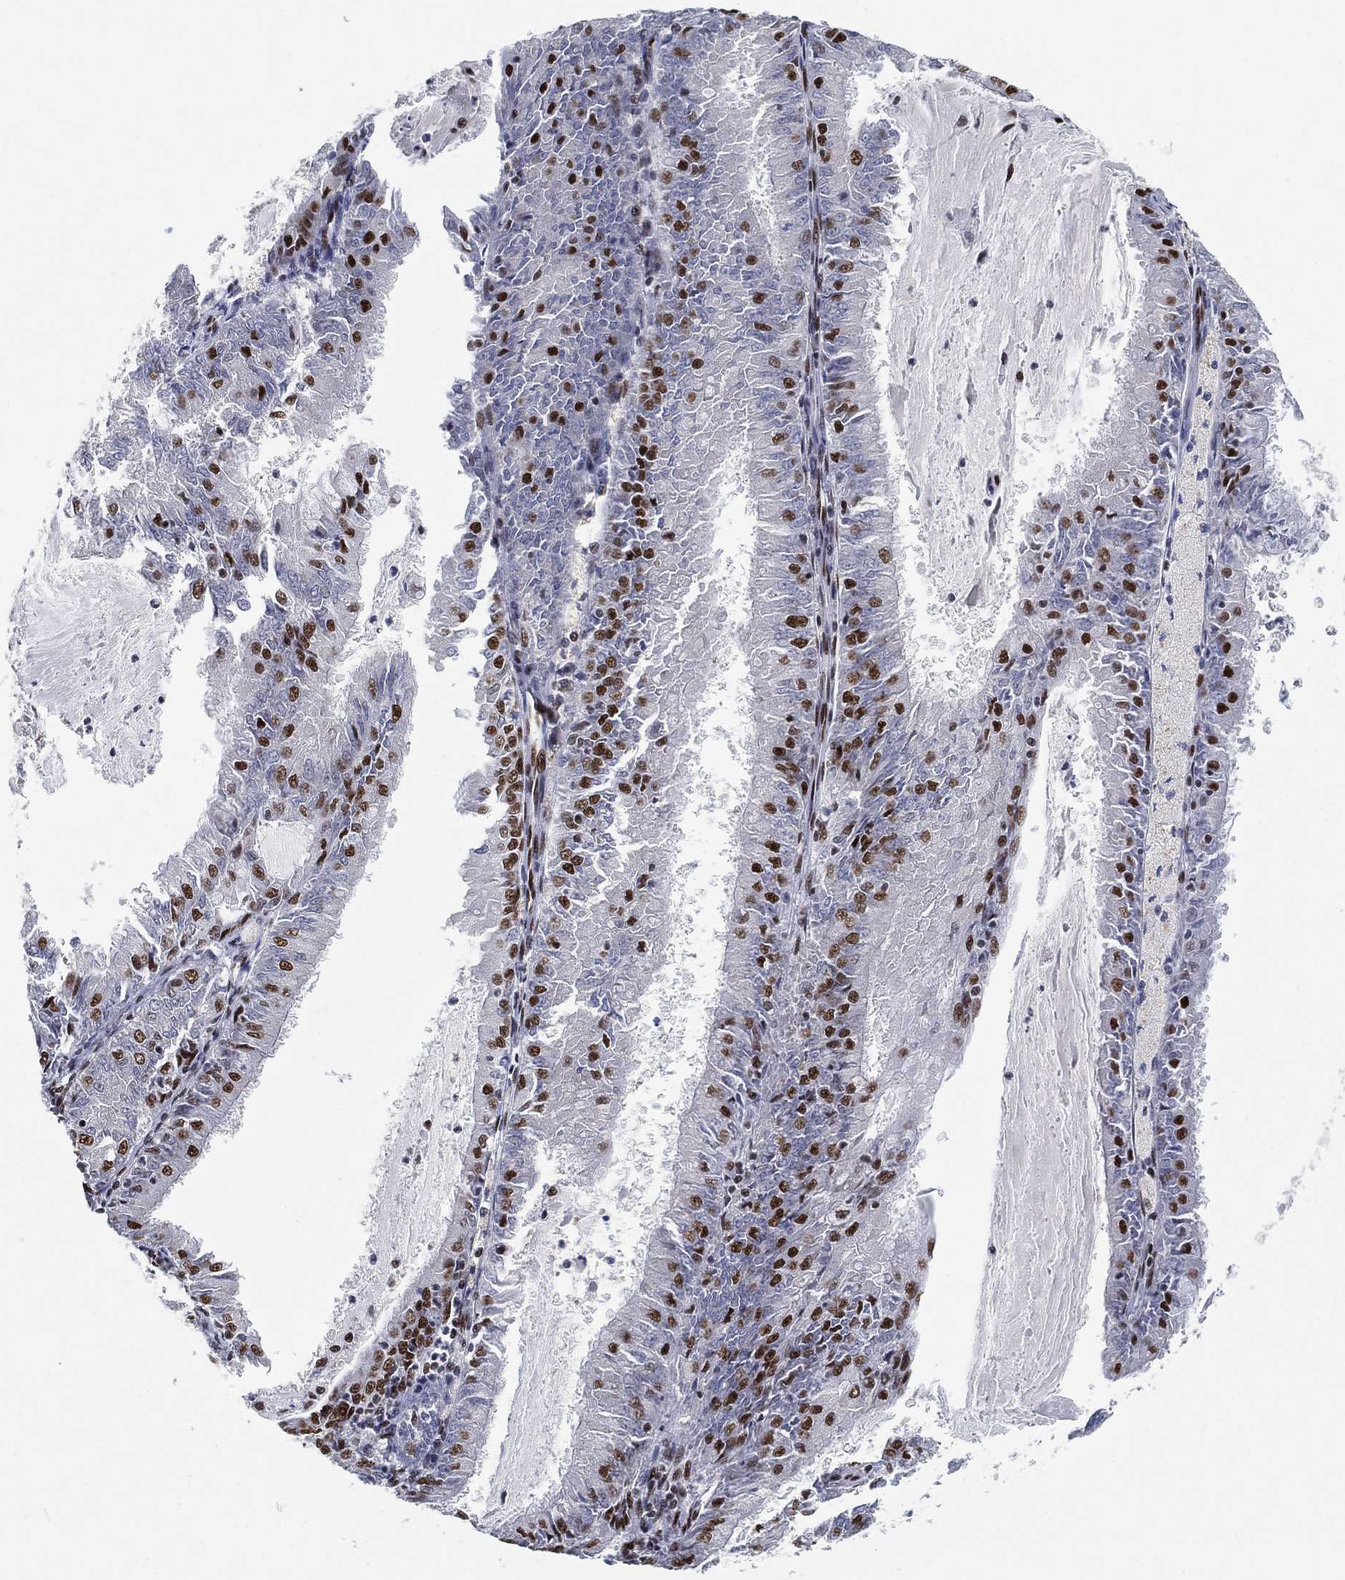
{"staining": {"intensity": "strong", "quantity": "<25%", "location": "nuclear"}, "tissue": "endometrial cancer", "cell_type": "Tumor cells", "image_type": "cancer", "snomed": [{"axis": "morphology", "description": "Adenocarcinoma, NOS"}, {"axis": "topography", "description": "Endometrium"}], "caption": "Immunohistochemical staining of human adenocarcinoma (endometrial) reveals medium levels of strong nuclear positivity in approximately <25% of tumor cells.", "gene": "DDX27", "patient": {"sex": "female", "age": 57}}